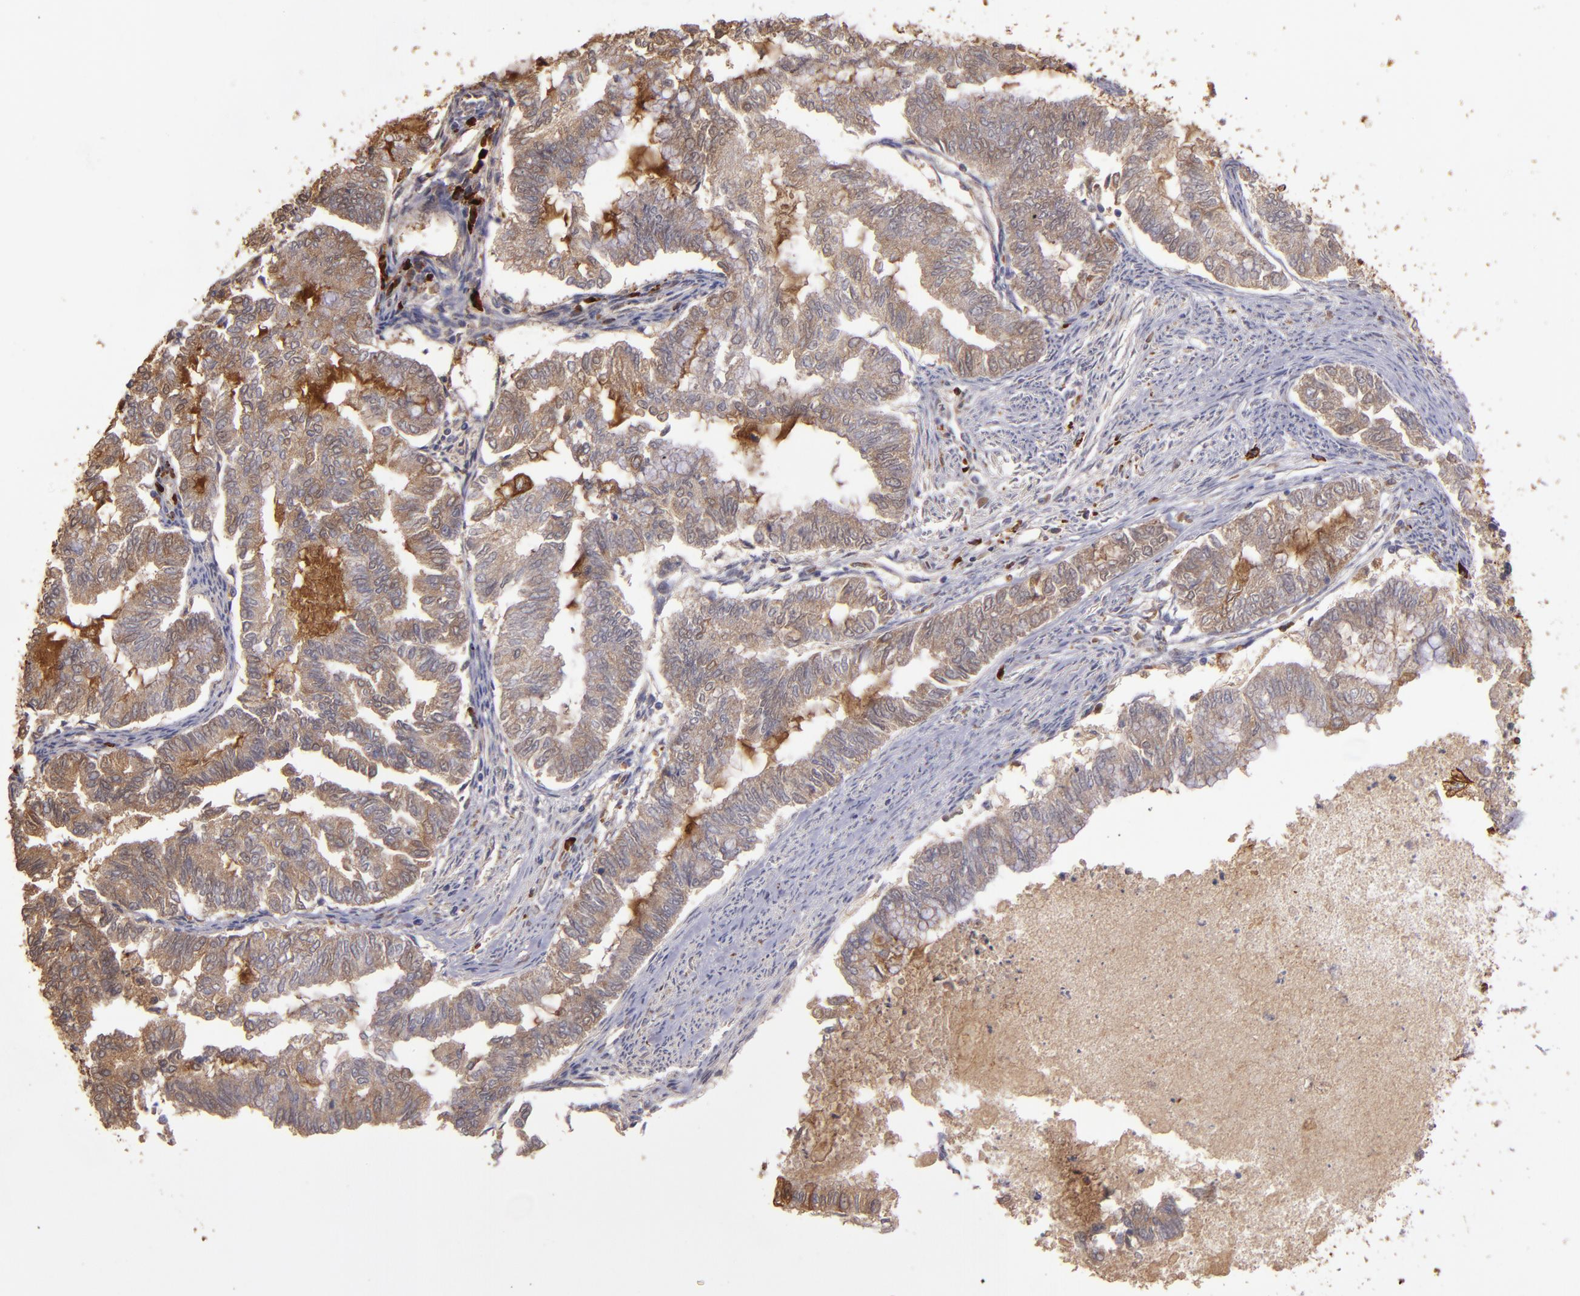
{"staining": {"intensity": "moderate", "quantity": ">75%", "location": "cytoplasmic/membranous"}, "tissue": "endometrial cancer", "cell_type": "Tumor cells", "image_type": "cancer", "snomed": [{"axis": "morphology", "description": "Adenocarcinoma, NOS"}, {"axis": "topography", "description": "Endometrium"}], "caption": "DAB immunohistochemical staining of human adenocarcinoma (endometrial) displays moderate cytoplasmic/membranous protein expression in about >75% of tumor cells.", "gene": "SRRD", "patient": {"sex": "female", "age": 79}}